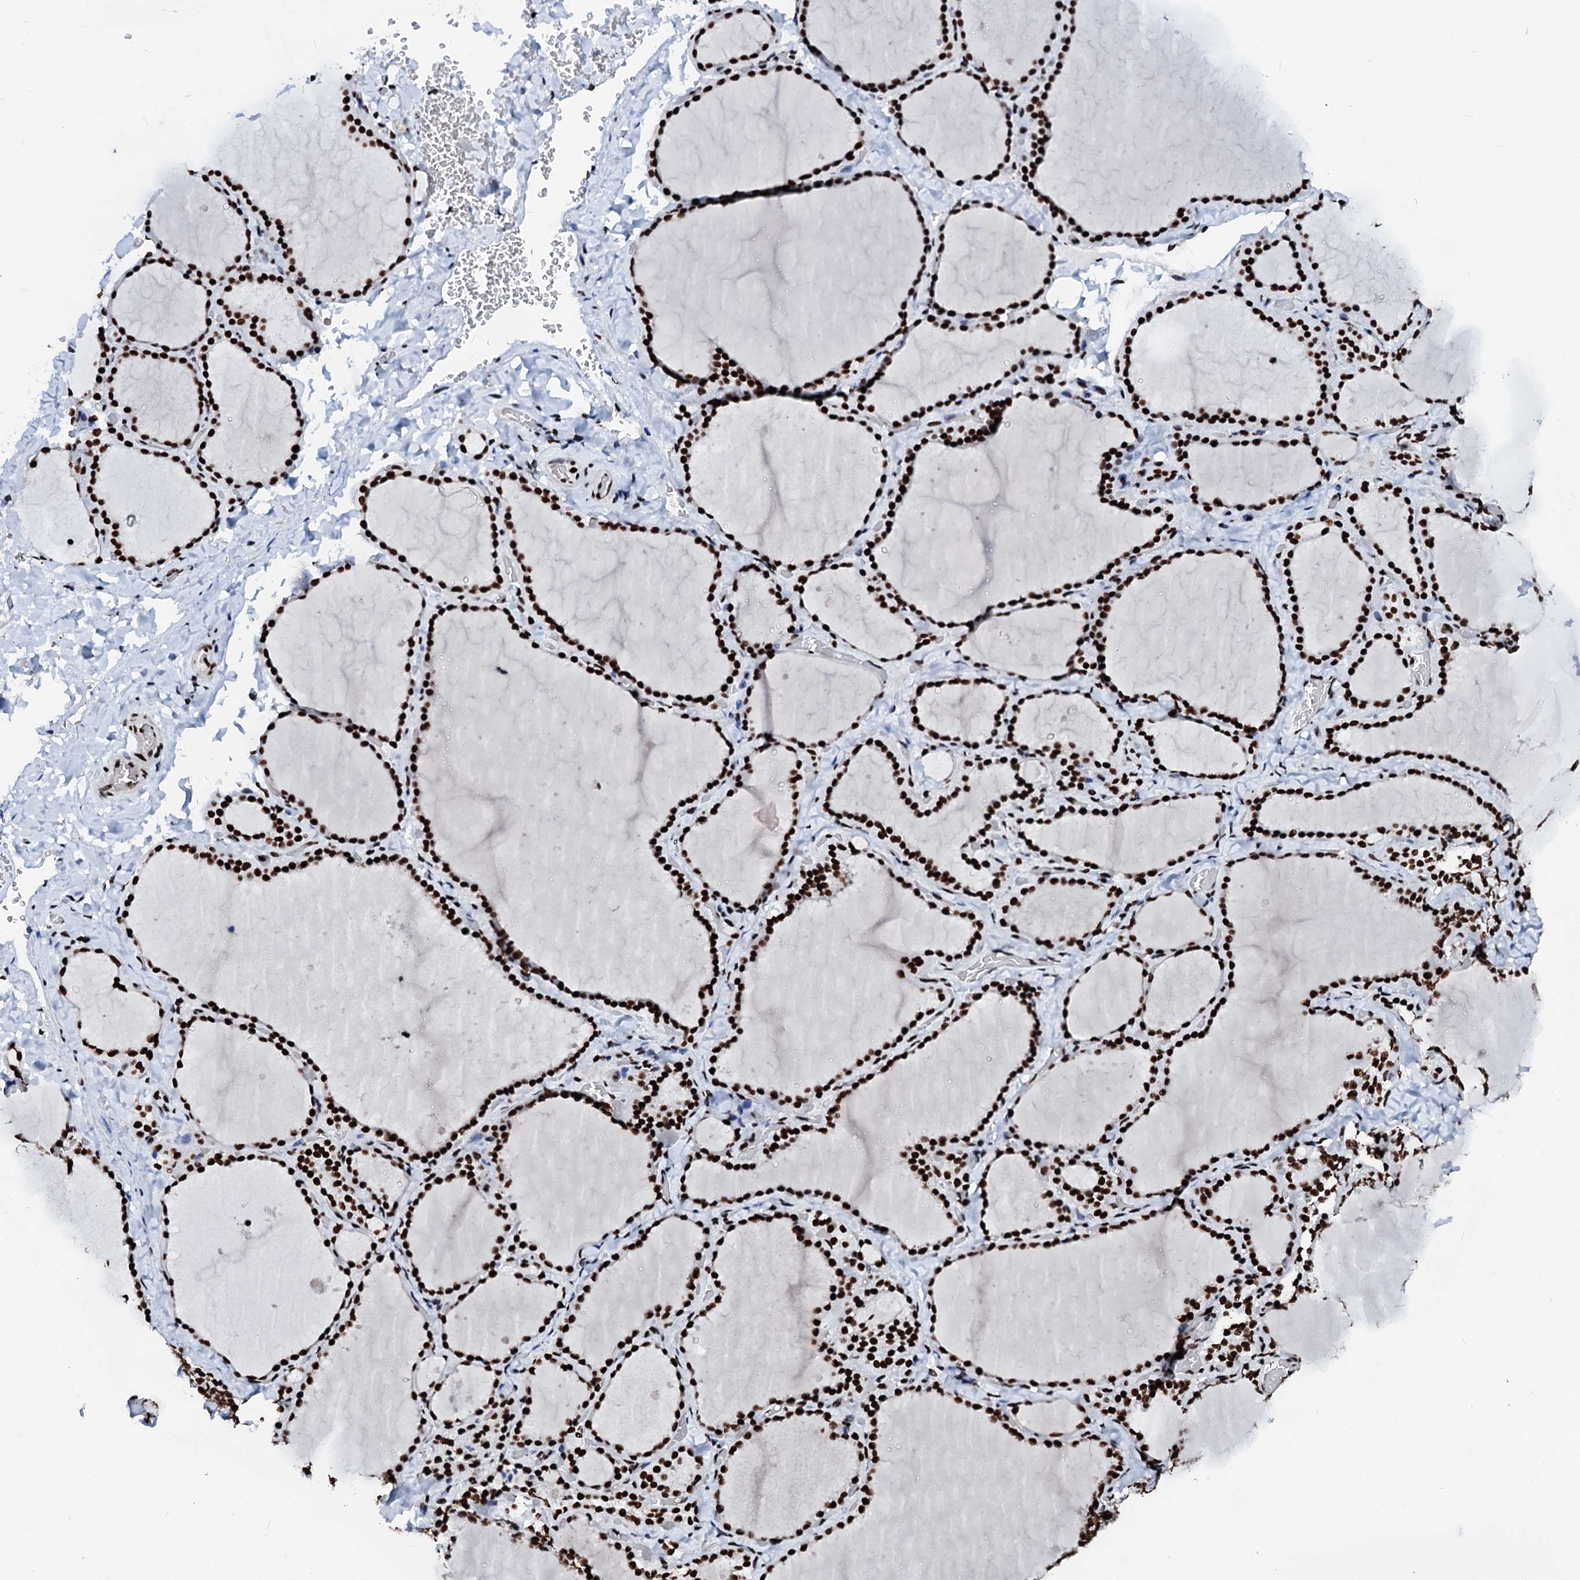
{"staining": {"intensity": "strong", "quantity": ">75%", "location": "nuclear"}, "tissue": "thyroid gland", "cell_type": "Glandular cells", "image_type": "normal", "snomed": [{"axis": "morphology", "description": "Normal tissue, NOS"}, {"axis": "topography", "description": "Thyroid gland"}], "caption": "IHC (DAB (3,3'-diaminobenzidine)) staining of normal human thyroid gland demonstrates strong nuclear protein staining in approximately >75% of glandular cells.", "gene": "RALY", "patient": {"sex": "female", "age": 22}}